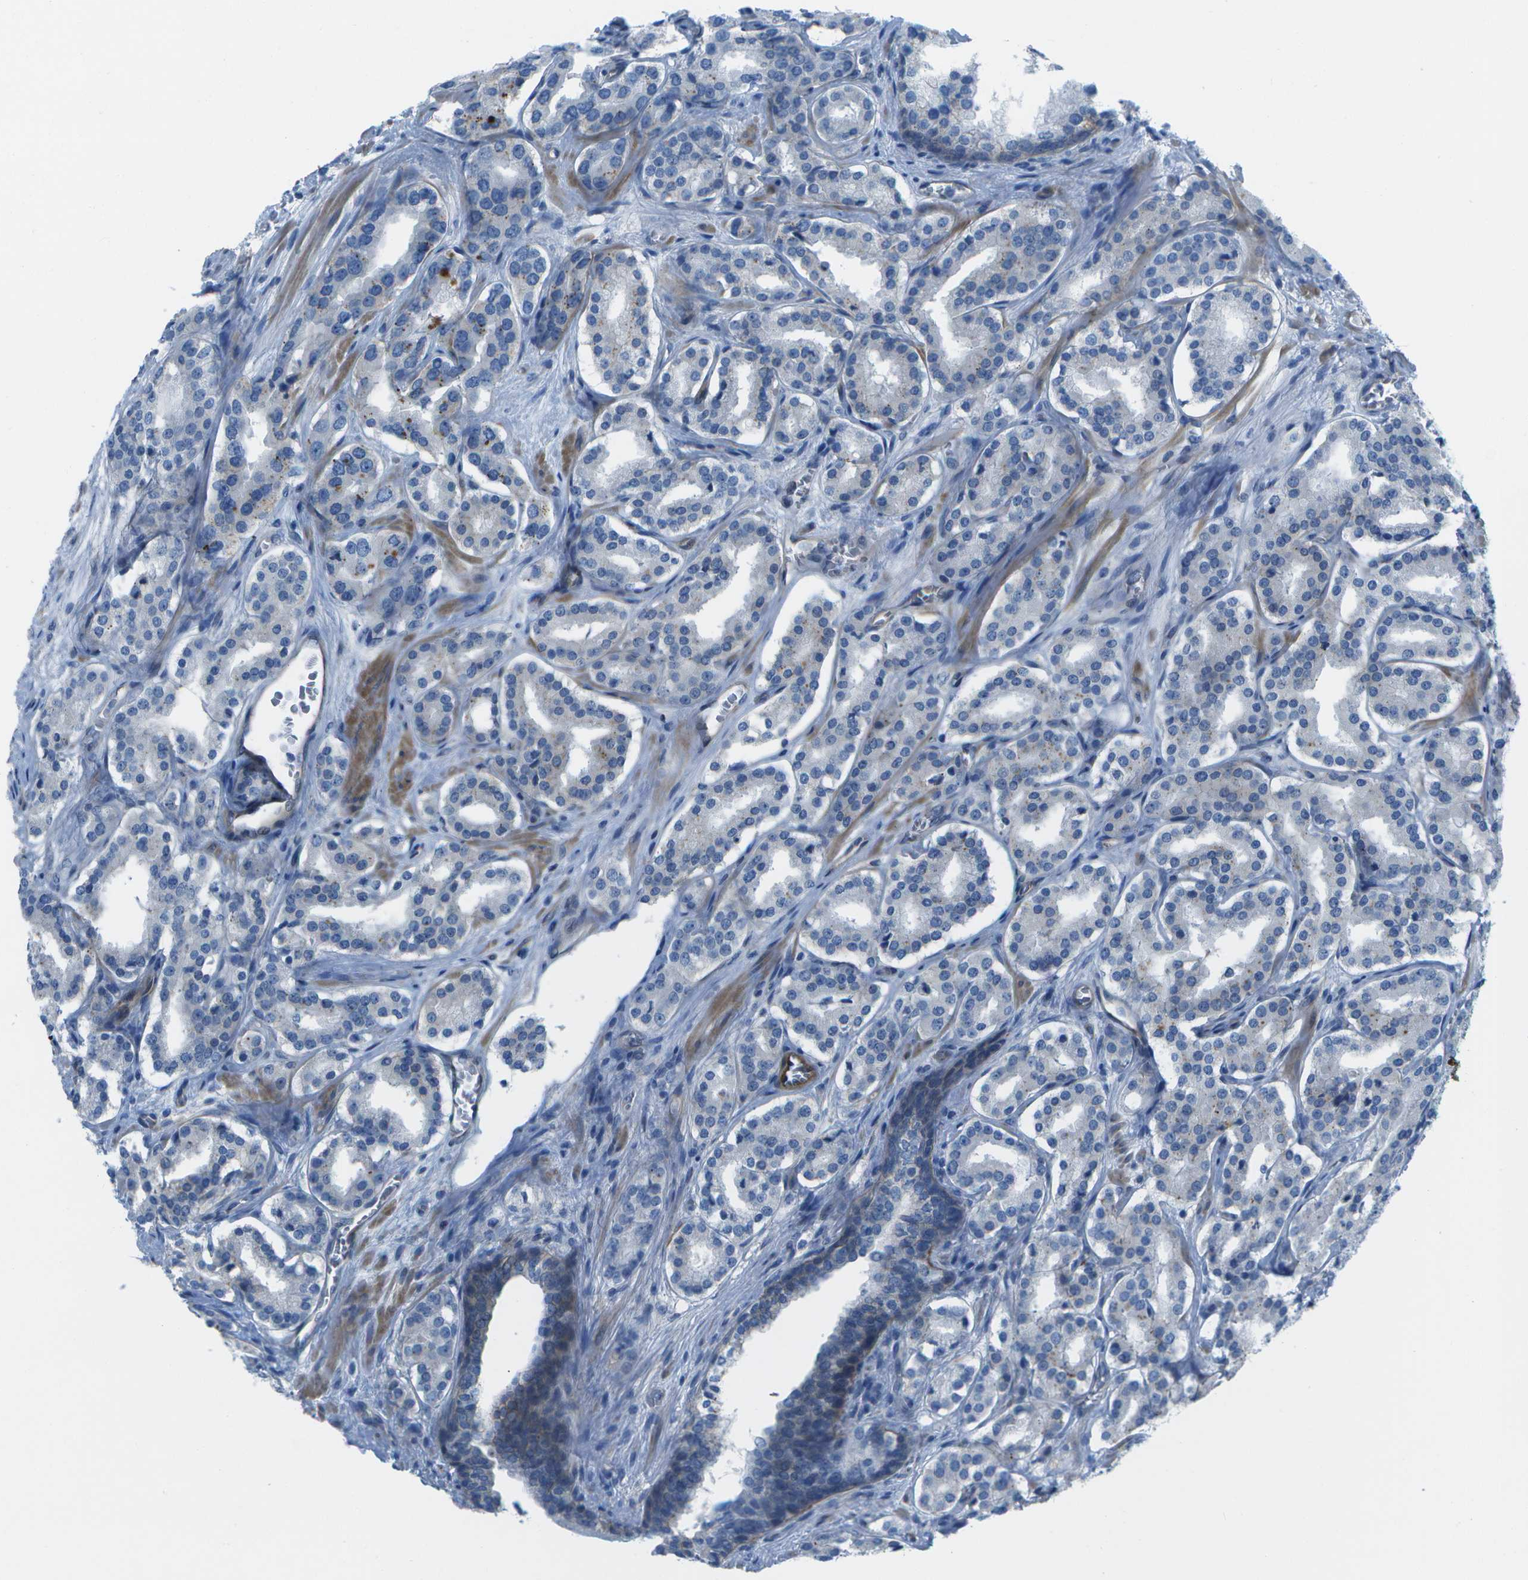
{"staining": {"intensity": "negative", "quantity": "none", "location": "none"}, "tissue": "prostate cancer", "cell_type": "Tumor cells", "image_type": "cancer", "snomed": [{"axis": "morphology", "description": "Adenocarcinoma, High grade"}, {"axis": "topography", "description": "Prostate"}], "caption": "This micrograph is of prostate cancer stained with IHC to label a protein in brown with the nuclei are counter-stained blue. There is no staining in tumor cells.", "gene": "SORBS3", "patient": {"sex": "male", "age": 60}}